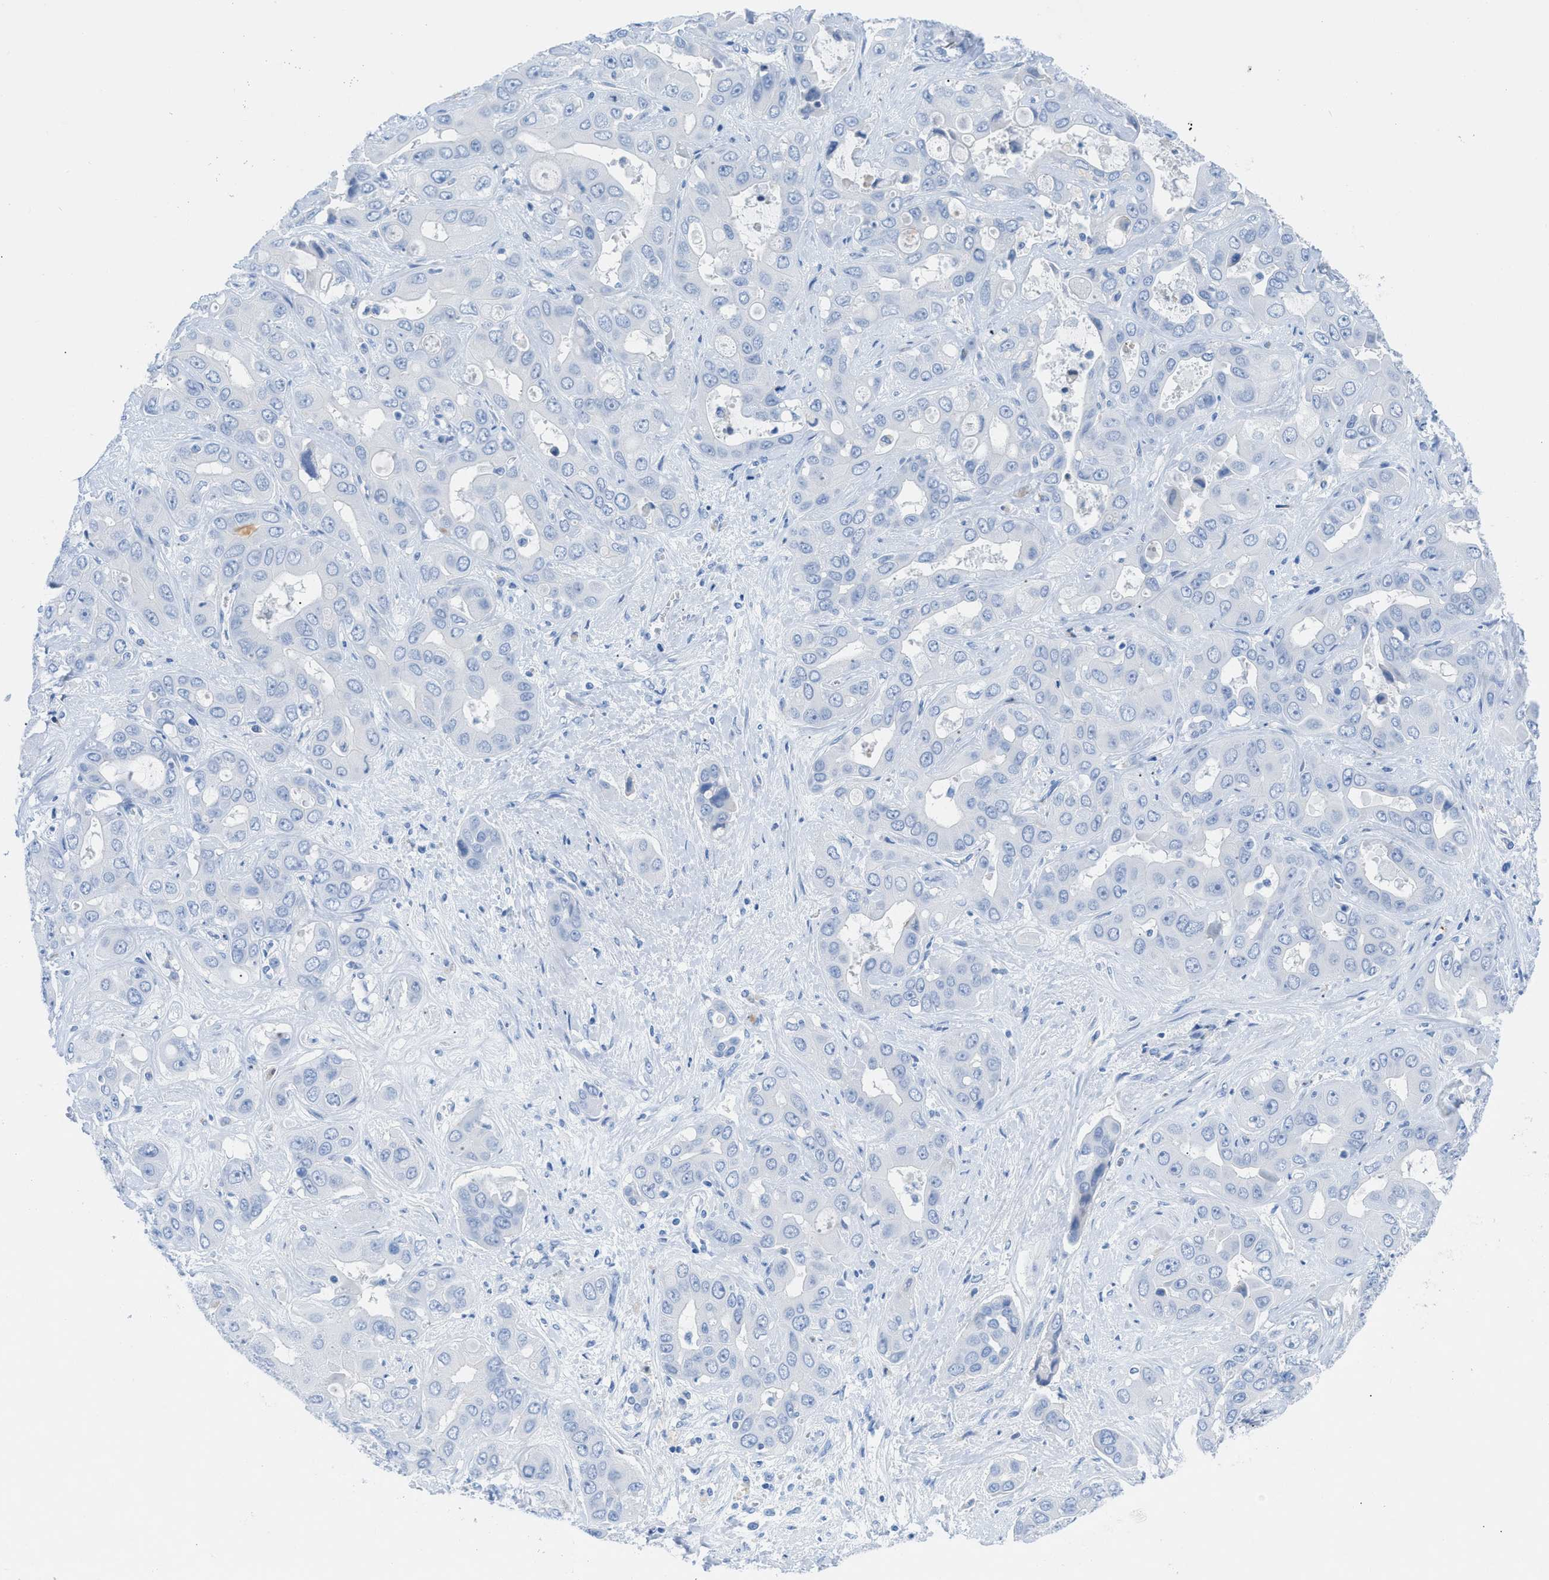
{"staining": {"intensity": "negative", "quantity": "none", "location": "none"}, "tissue": "liver cancer", "cell_type": "Tumor cells", "image_type": "cancer", "snomed": [{"axis": "morphology", "description": "Cholangiocarcinoma"}, {"axis": "topography", "description": "Liver"}], "caption": "The photomicrograph reveals no significant positivity in tumor cells of liver cholangiocarcinoma.", "gene": "TCL1A", "patient": {"sex": "female", "age": 52}}